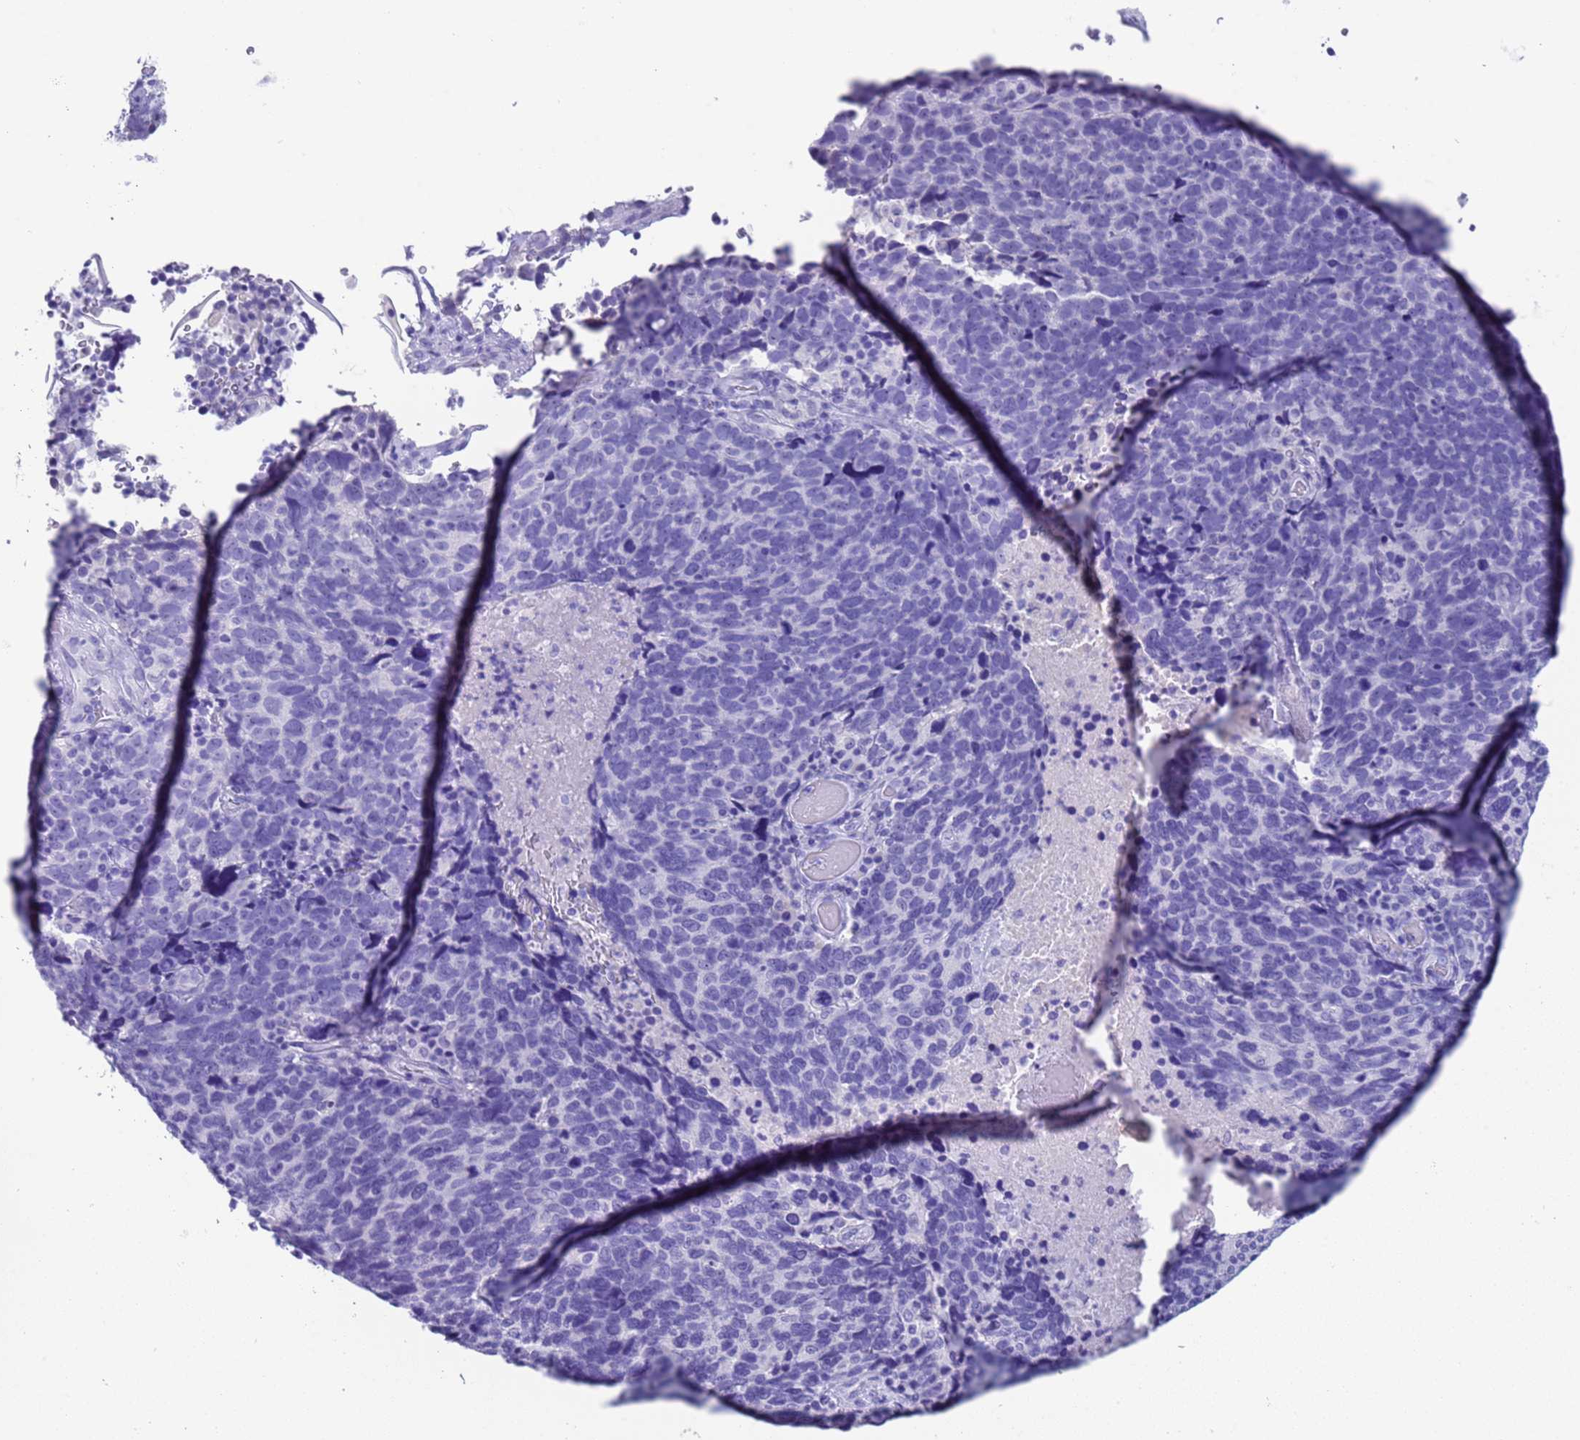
{"staining": {"intensity": "negative", "quantity": "none", "location": "none"}, "tissue": "cervical cancer", "cell_type": "Tumor cells", "image_type": "cancer", "snomed": [{"axis": "morphology", "description": "Squamous cell carcinoma, NOS"}, {"axis": "topography", "description": "Cervix"}], "caption": "DAB immunohistochemical staining of cervical cancer exhibits no significant positivity in tumor cells.", "gene": "CKM", "patient": {"sex": "female", "age": 41}}